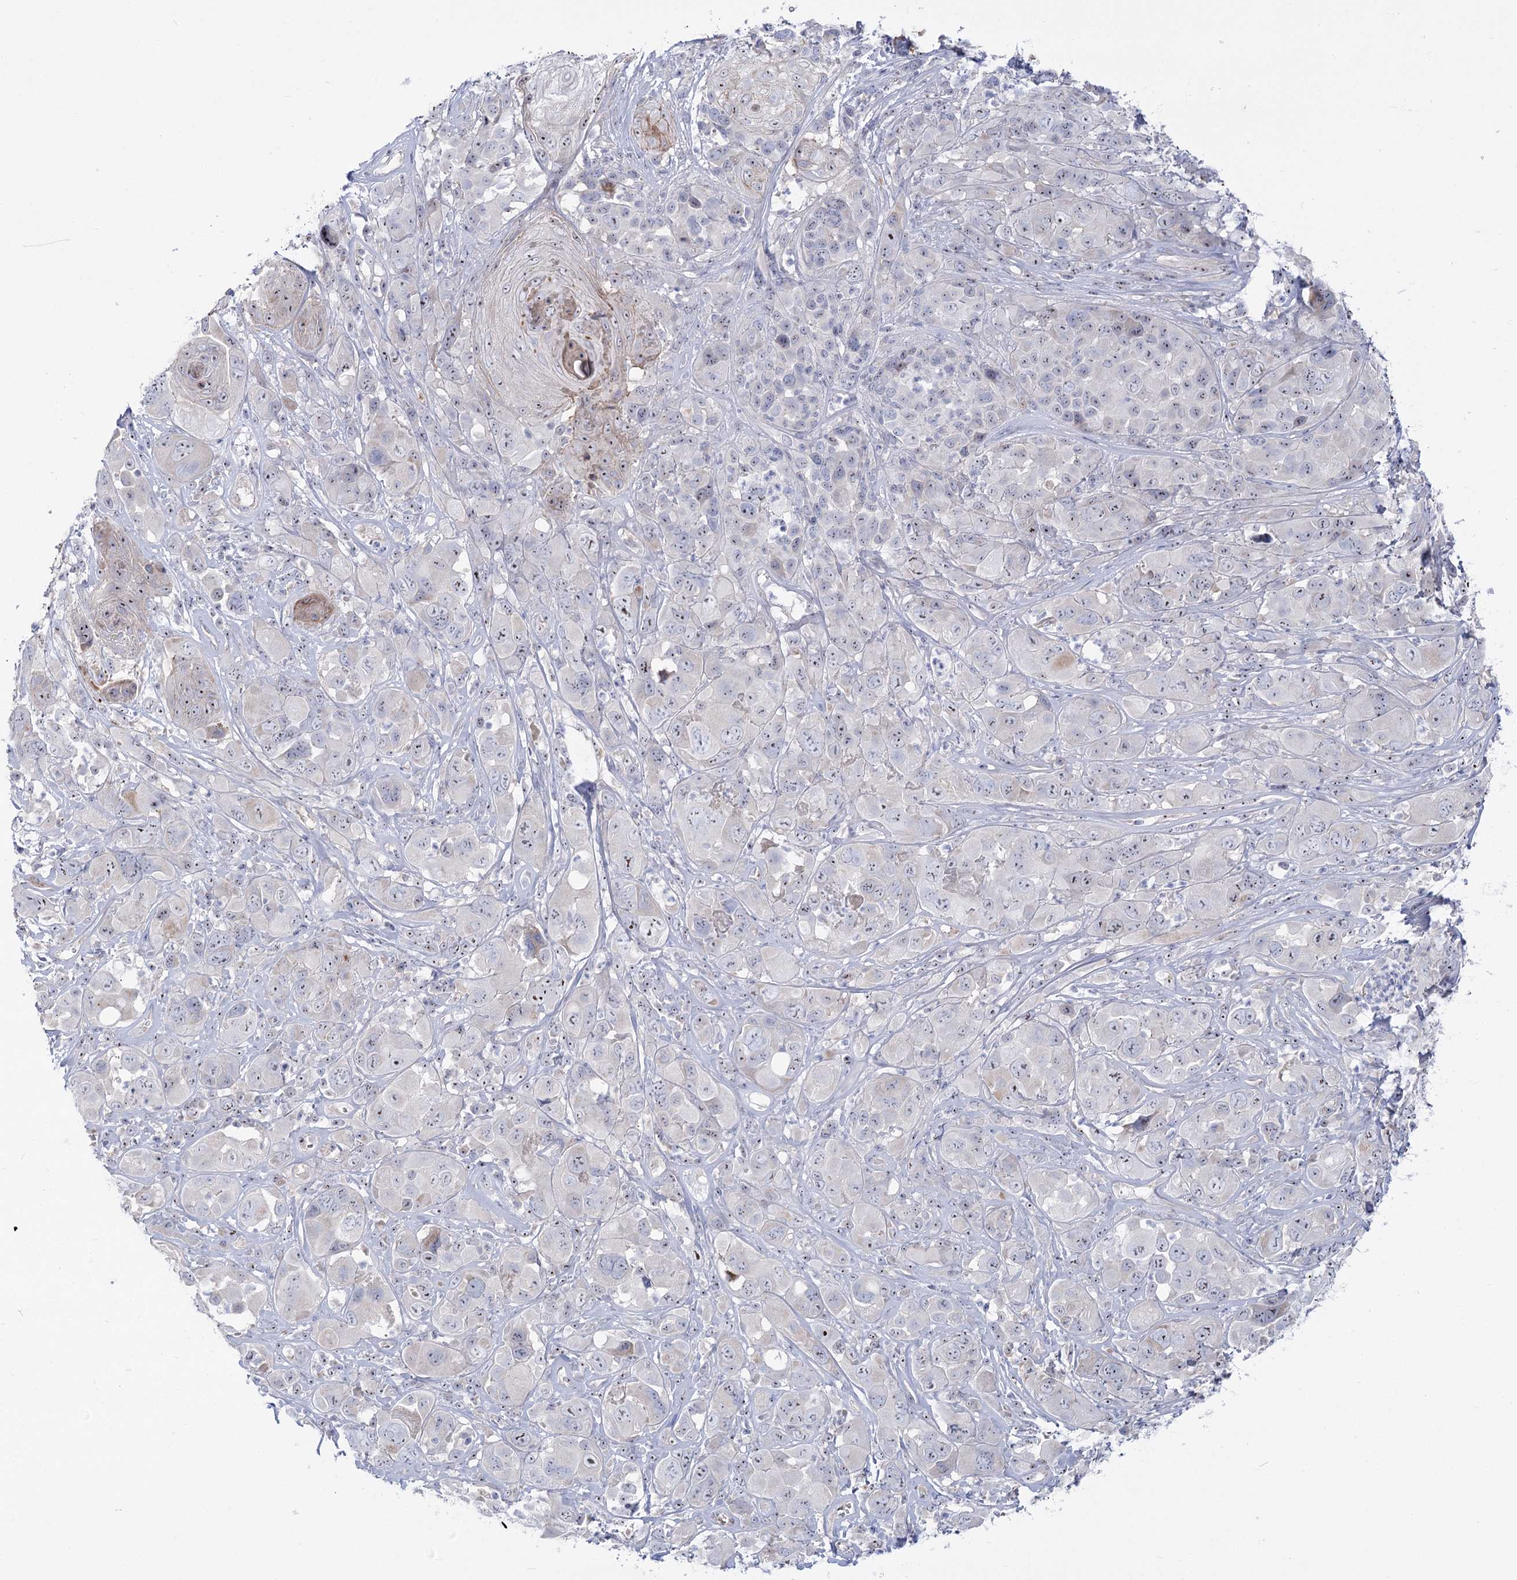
{"staining": {"intensity": "moderate", "quantity": "25%-75%", "location": "nuclear"}, "tissue": "melanoma", "cell_type": "Tumor cells", "image_type": "cancer", "snomed": [{"axis": "morphology", "description": "Malignant melanoma, NOS"}, {"axis": "topography", "description": "Skin of trunk"}], "caption": "Melanoma was stained to show a protein in brown. There is medium levels of moderate nuclear positivity in about 25%-75% of tumor cells.", "gene": "SUOX", "patient": {"sex": "male", "age": 71}}